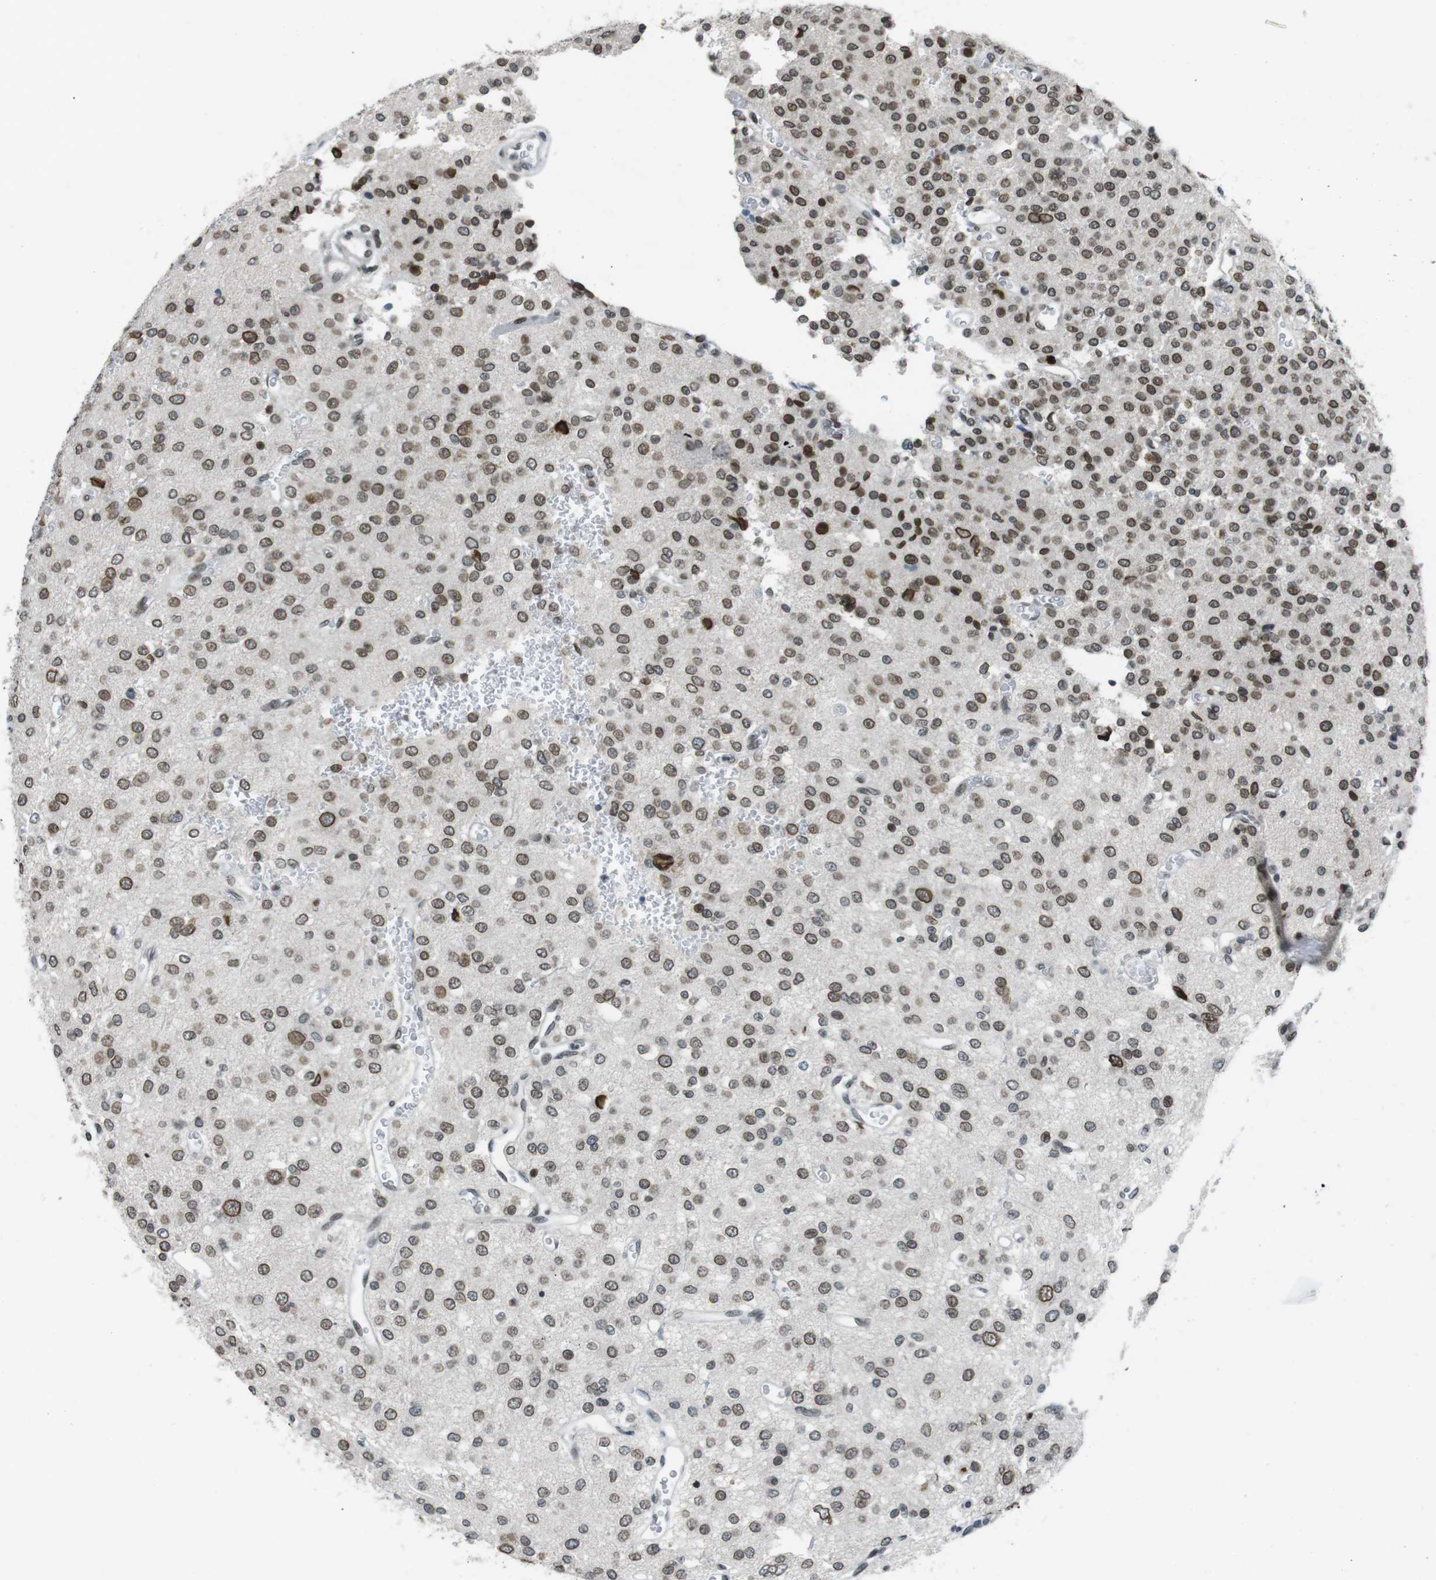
{"staining": {"intensity": "strong", "quantity": ">75%", "location": "cytoplasmic/membranous,nuclear"}, "tissue": "glioma", "cell_type": "Tumor cells", "image_type": "cancer", "snomed": [{"axis": "morphology", "description": "Glioma, malignant, Low grade"}, {"axis": "topography", "description": "Brain"}], "caption": "A histopathology image of glioma stained for a protein displays strong cytoplasmic/membranous and nuclear brown staining in tumor cells.", "gene": "MAD1L1", "patient": {"sex": "male", "age": 38}}